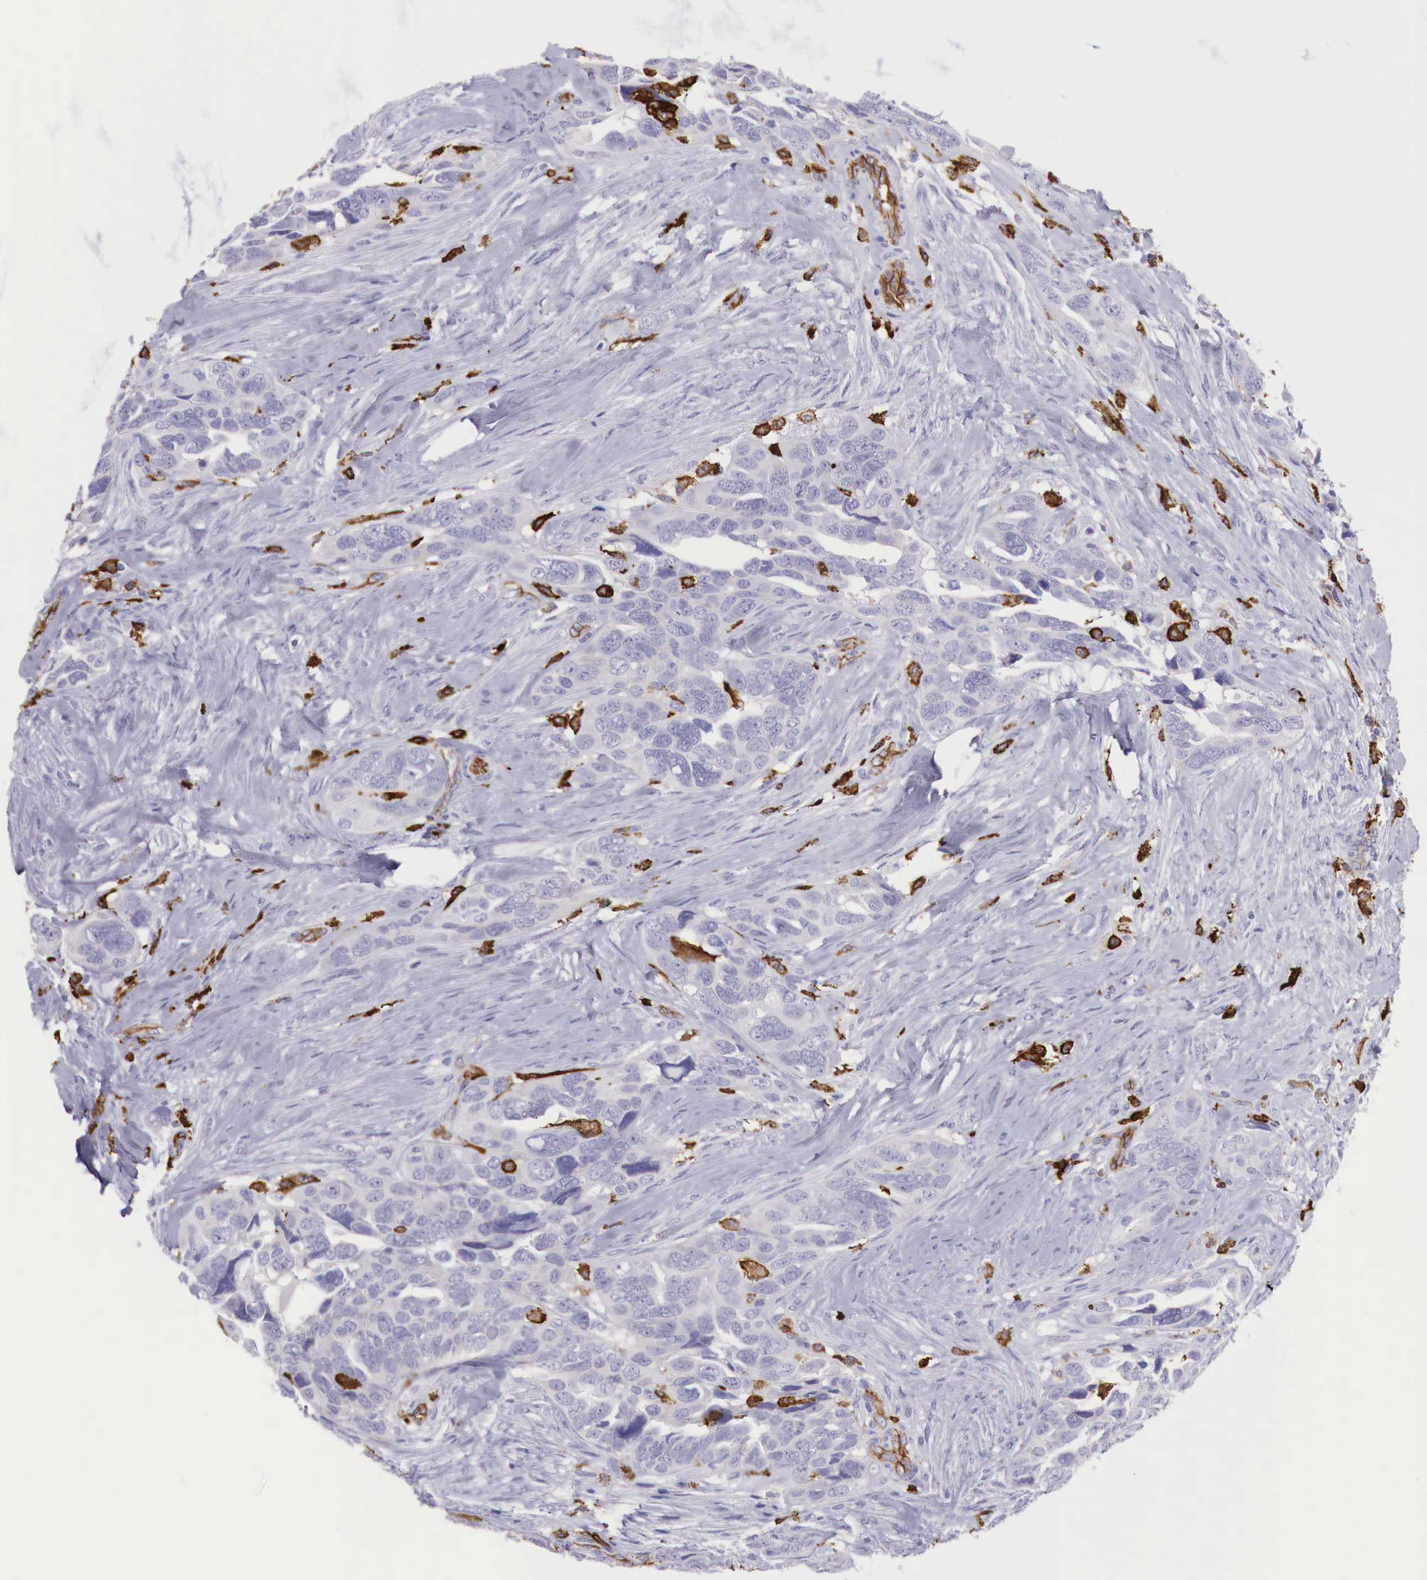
{"staining": {"intensity": "negative", "quantity": "none", "location": "none"}, "tissue": "ovarian cancer", "cell_type": "Tumor cells", "image_type": "cancer", "snomed": [{"axis": "morphology", "description": "Cystadenocarcinoma, serous, NOS"}, {"axis": "topography", "description": "Ovary"}], "caption": "Ovarian cancer (serous cystadenocarcinoma) was stained to show a protein in brown. There is no significant expression in tumor cells.", "gene": "MSR1", "patient": {"sex": "female", "age": 63}}